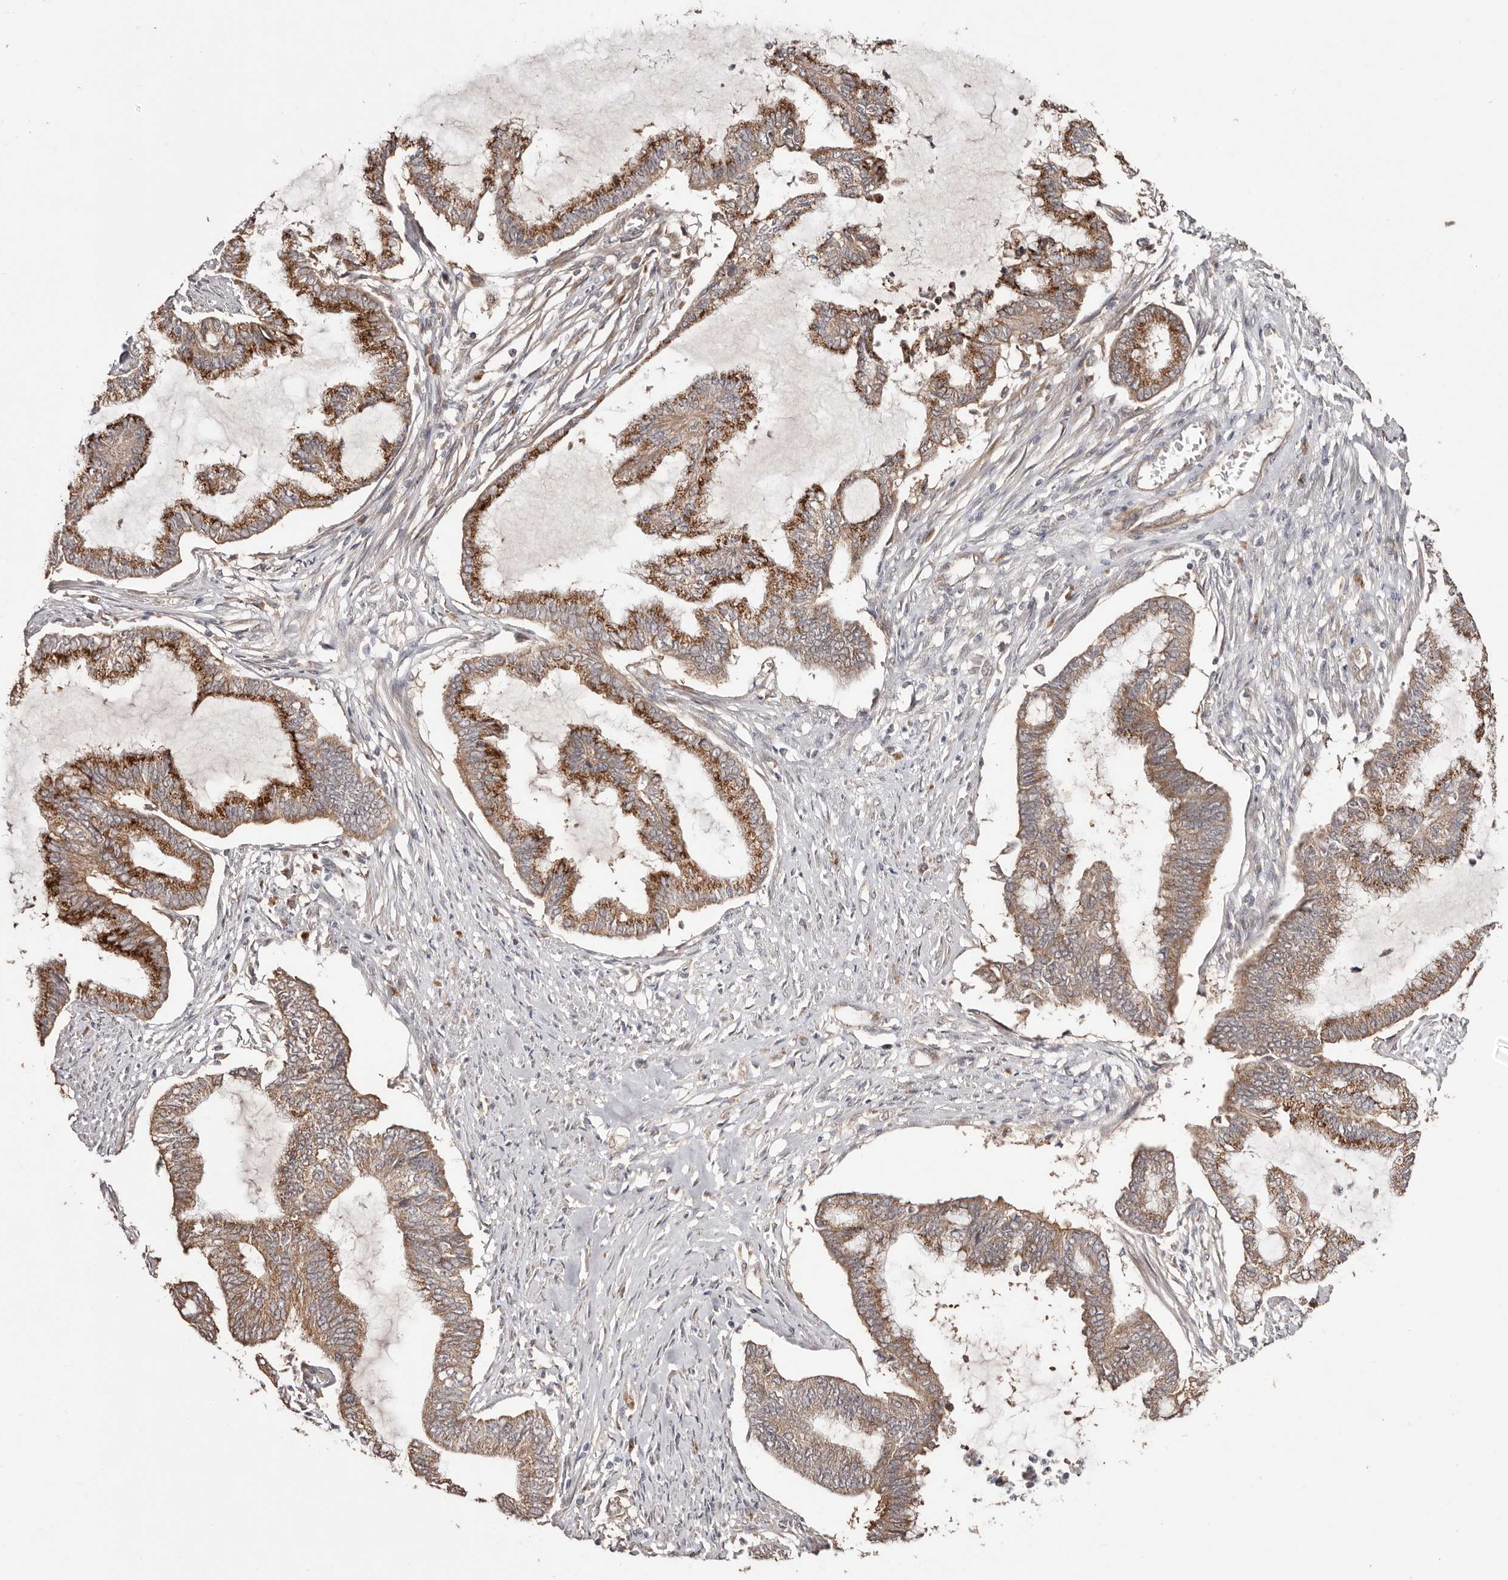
{"staining": {"intensity": "strong", "quantity": ">75%", "location": "cytoplasmic/membranous"}, "tissue": "endometrial cancer", "cell_type": "Tumor cells", "image_type": "cancer", "snomed": [{"axis": "morphology", "description": "Adenocarcinoma, NOS"}, {"axis": "topography", "description": "Endometrium"}], "caption": "Brown immunohistochemical staining in adenocarcinoma (endometrial) demonstrates strong cytoplasmic/membranous staining in about >75% of tumor cells. The staining was performed using DAB to visualize the protein expression in brown, while the nuclei were stained in blue with hematoxylin (Magnification: 20x).", "gene": "EGR3", "patient": {"sex": "female", "age": 86}}